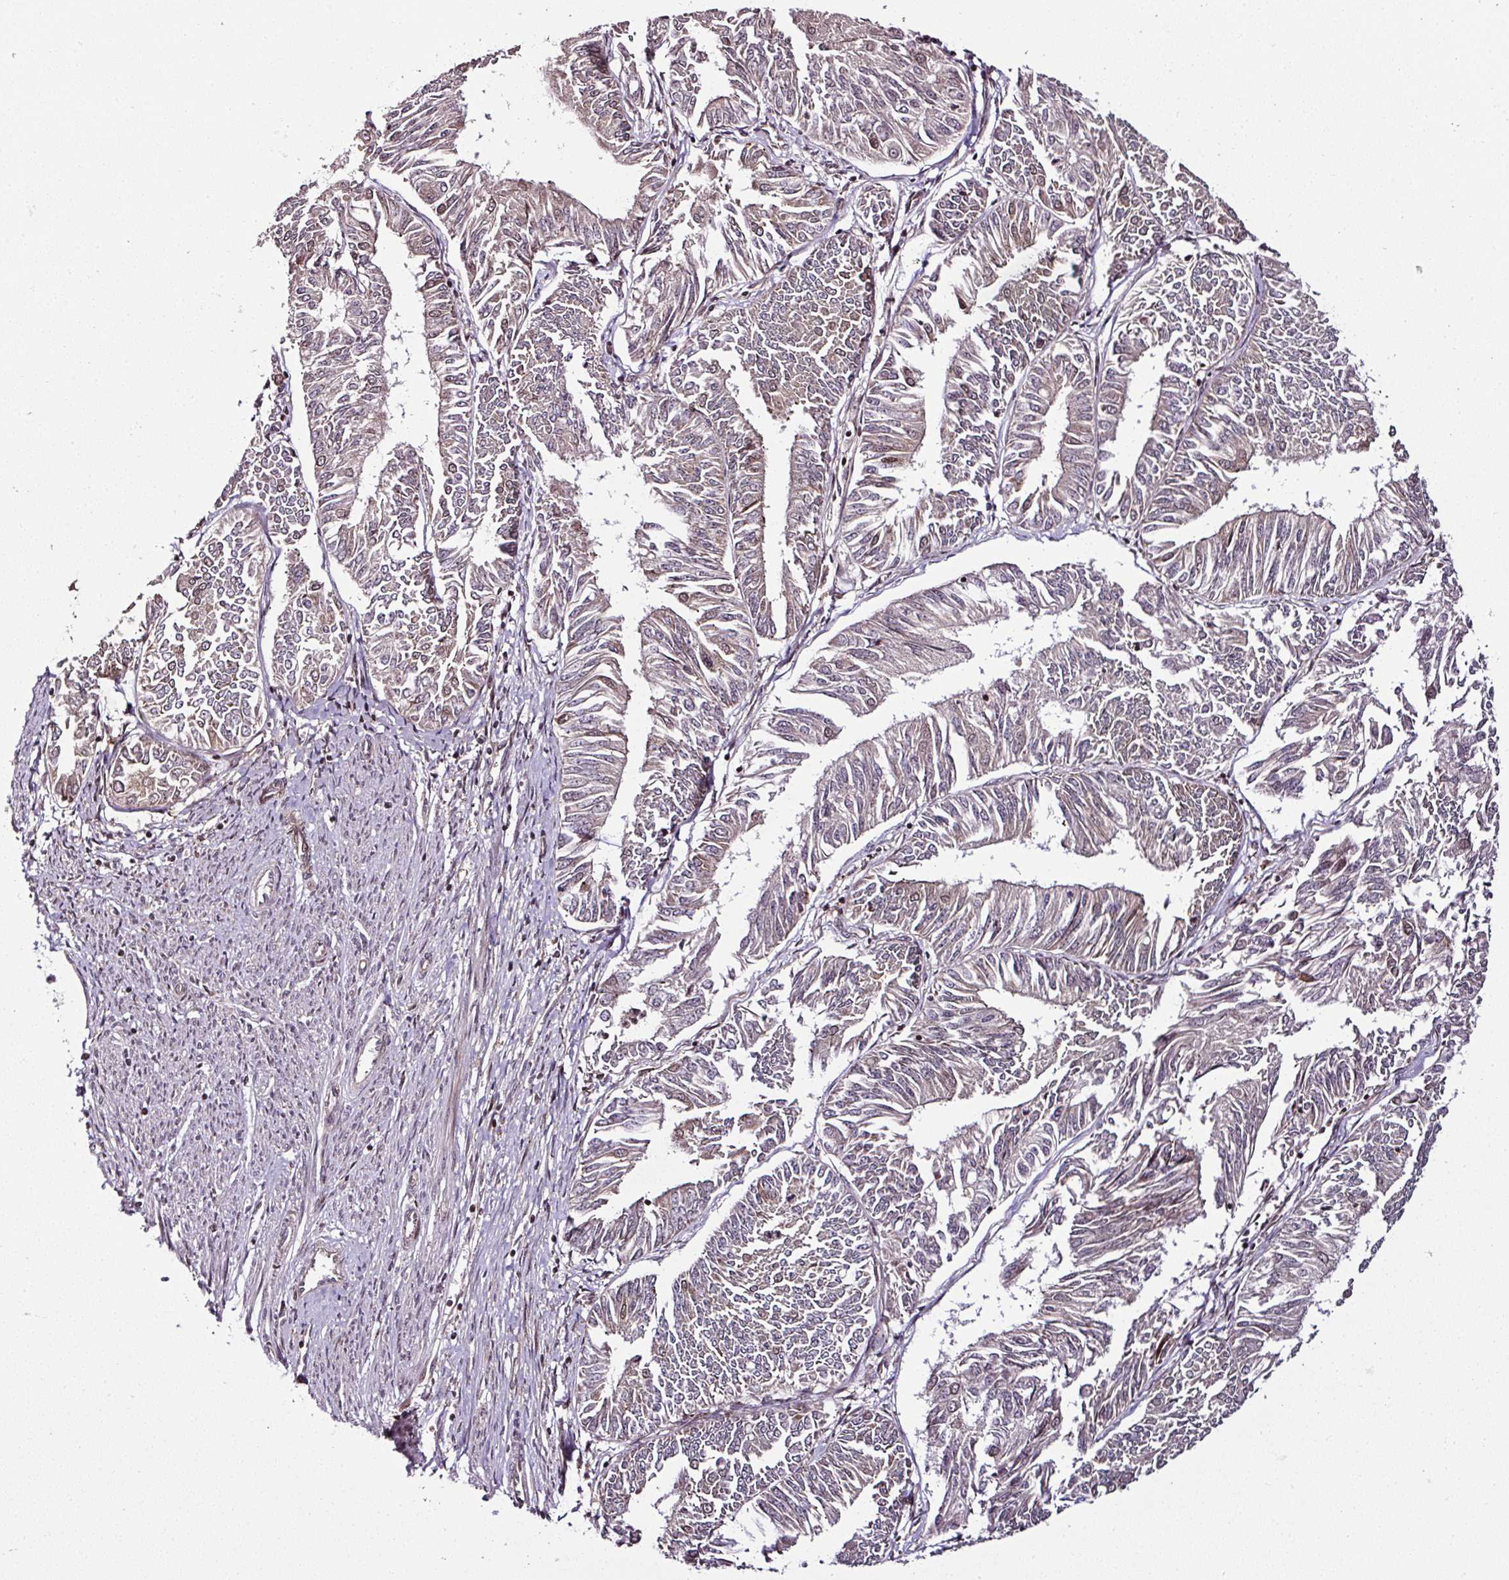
{"staining": {"intensity": "negative", "quantity": "none", "location": "none"}, "tissue": "endometrial cancer", "cell_type": "Tumor cells", "image_type": "cancer", "snomed": [{"axis": "morphology", "description": "Adenocarcinoma, NOS"}, {"axis": "topography", "description": "Endometrium"}], "caption": "Tumor cells are negative for protein expression in human endometrial cancer (adenocarcinoma). (Brightfield microscopy of DAB (3,3'-diaminobenzidine) IHC at high magnification).", "gene": "COPRS", "patient": {"sex": "female", "age": 58}}